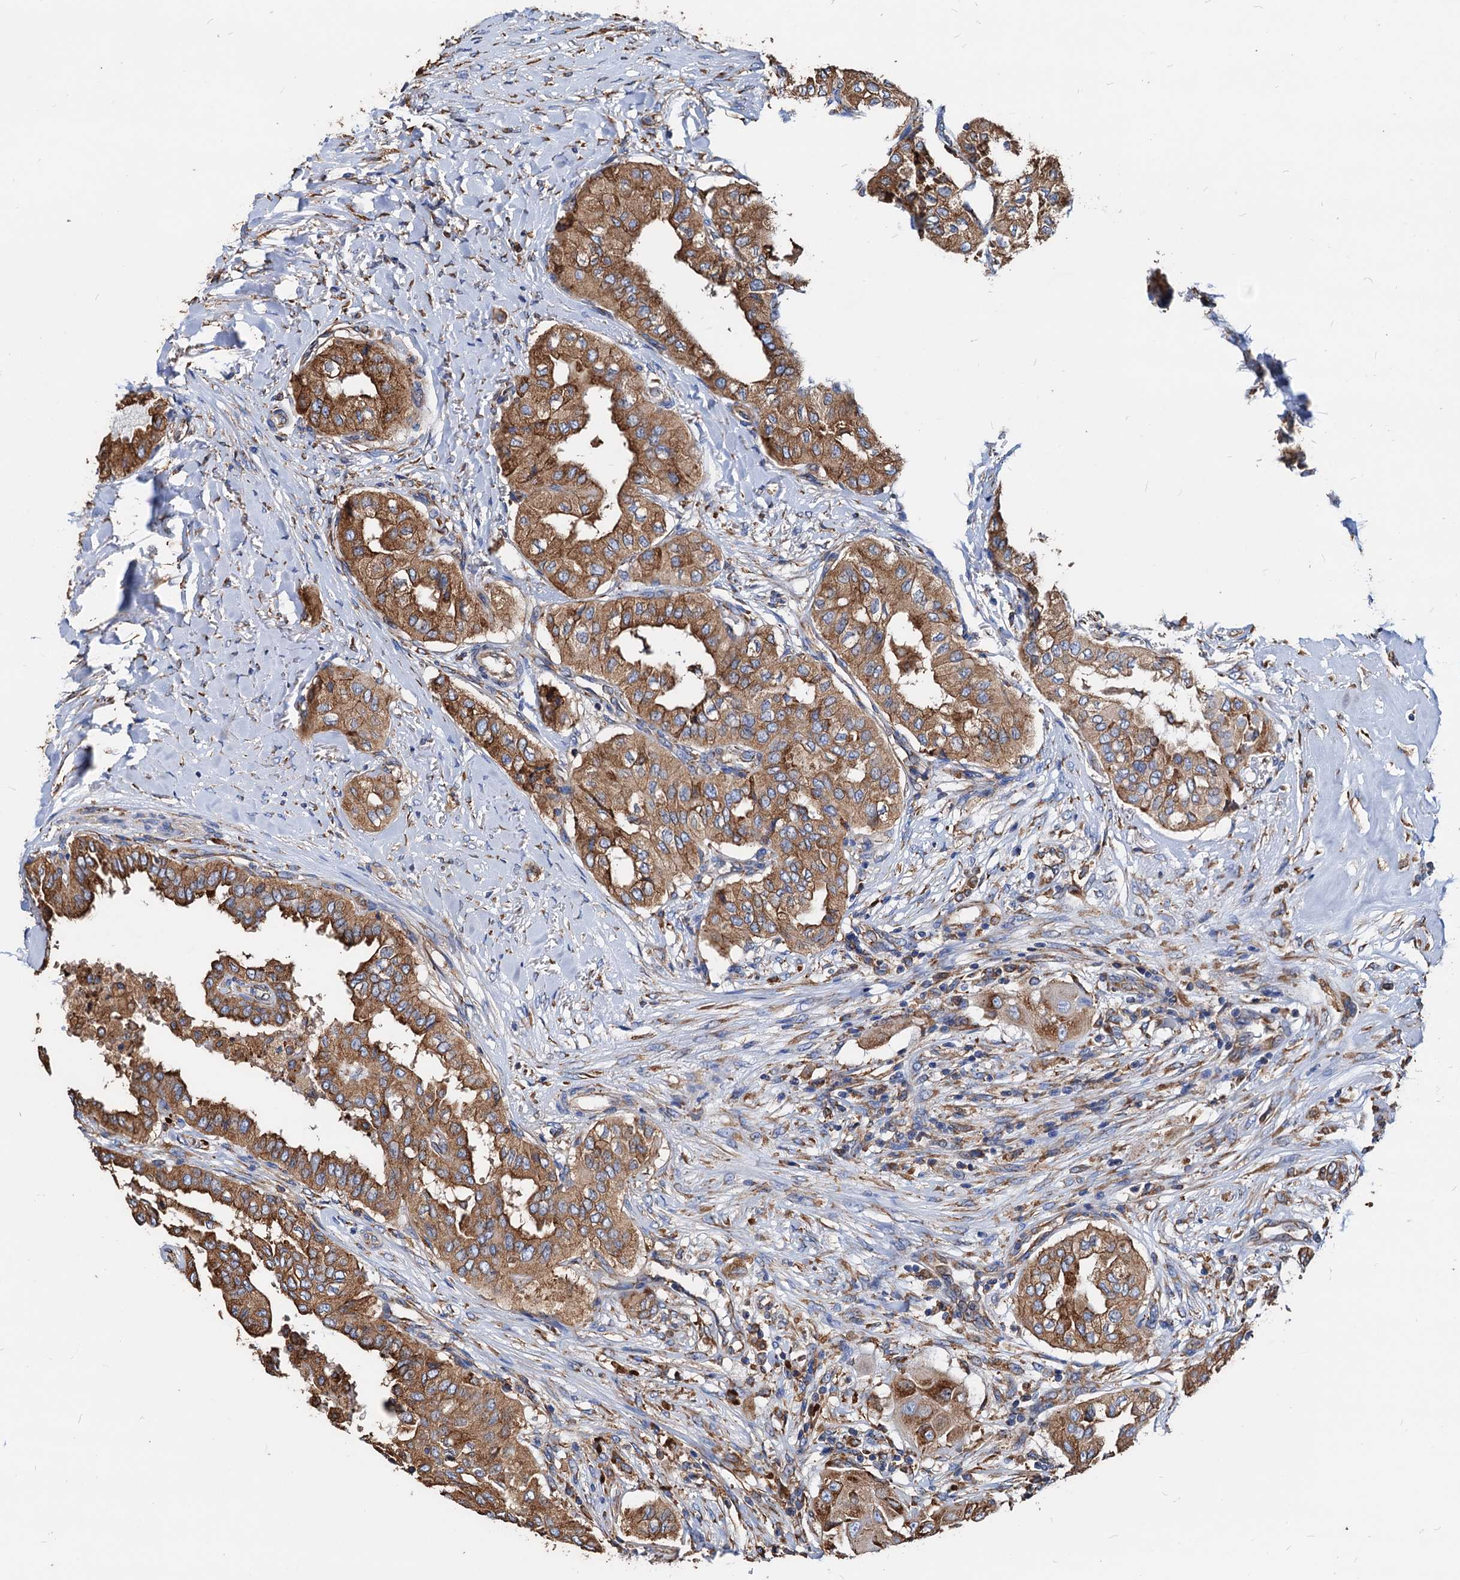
{"staining": {"intensity": "moderate", "quantity": ">75%", "location": "cytoplasmic/membranous"}, "tissue": "thyroid cancer", "cell_type": "Tumor cells", "image_type": "cancer", "snomed": [{"axis": "morphology", "description": "Papillary adenocarcinoma, NOS"}, {"axis": "topography", "description": "Thyroid gland"}], "caption": "A medium amount of moderate cytoplasmic/membranous expression is present in about >75% of tumor cells in thyroid cancer (papillary adenocarcinoma) tissue.", "gene": "HSPA5", "patient": {"sex": "female", "age": 59}}